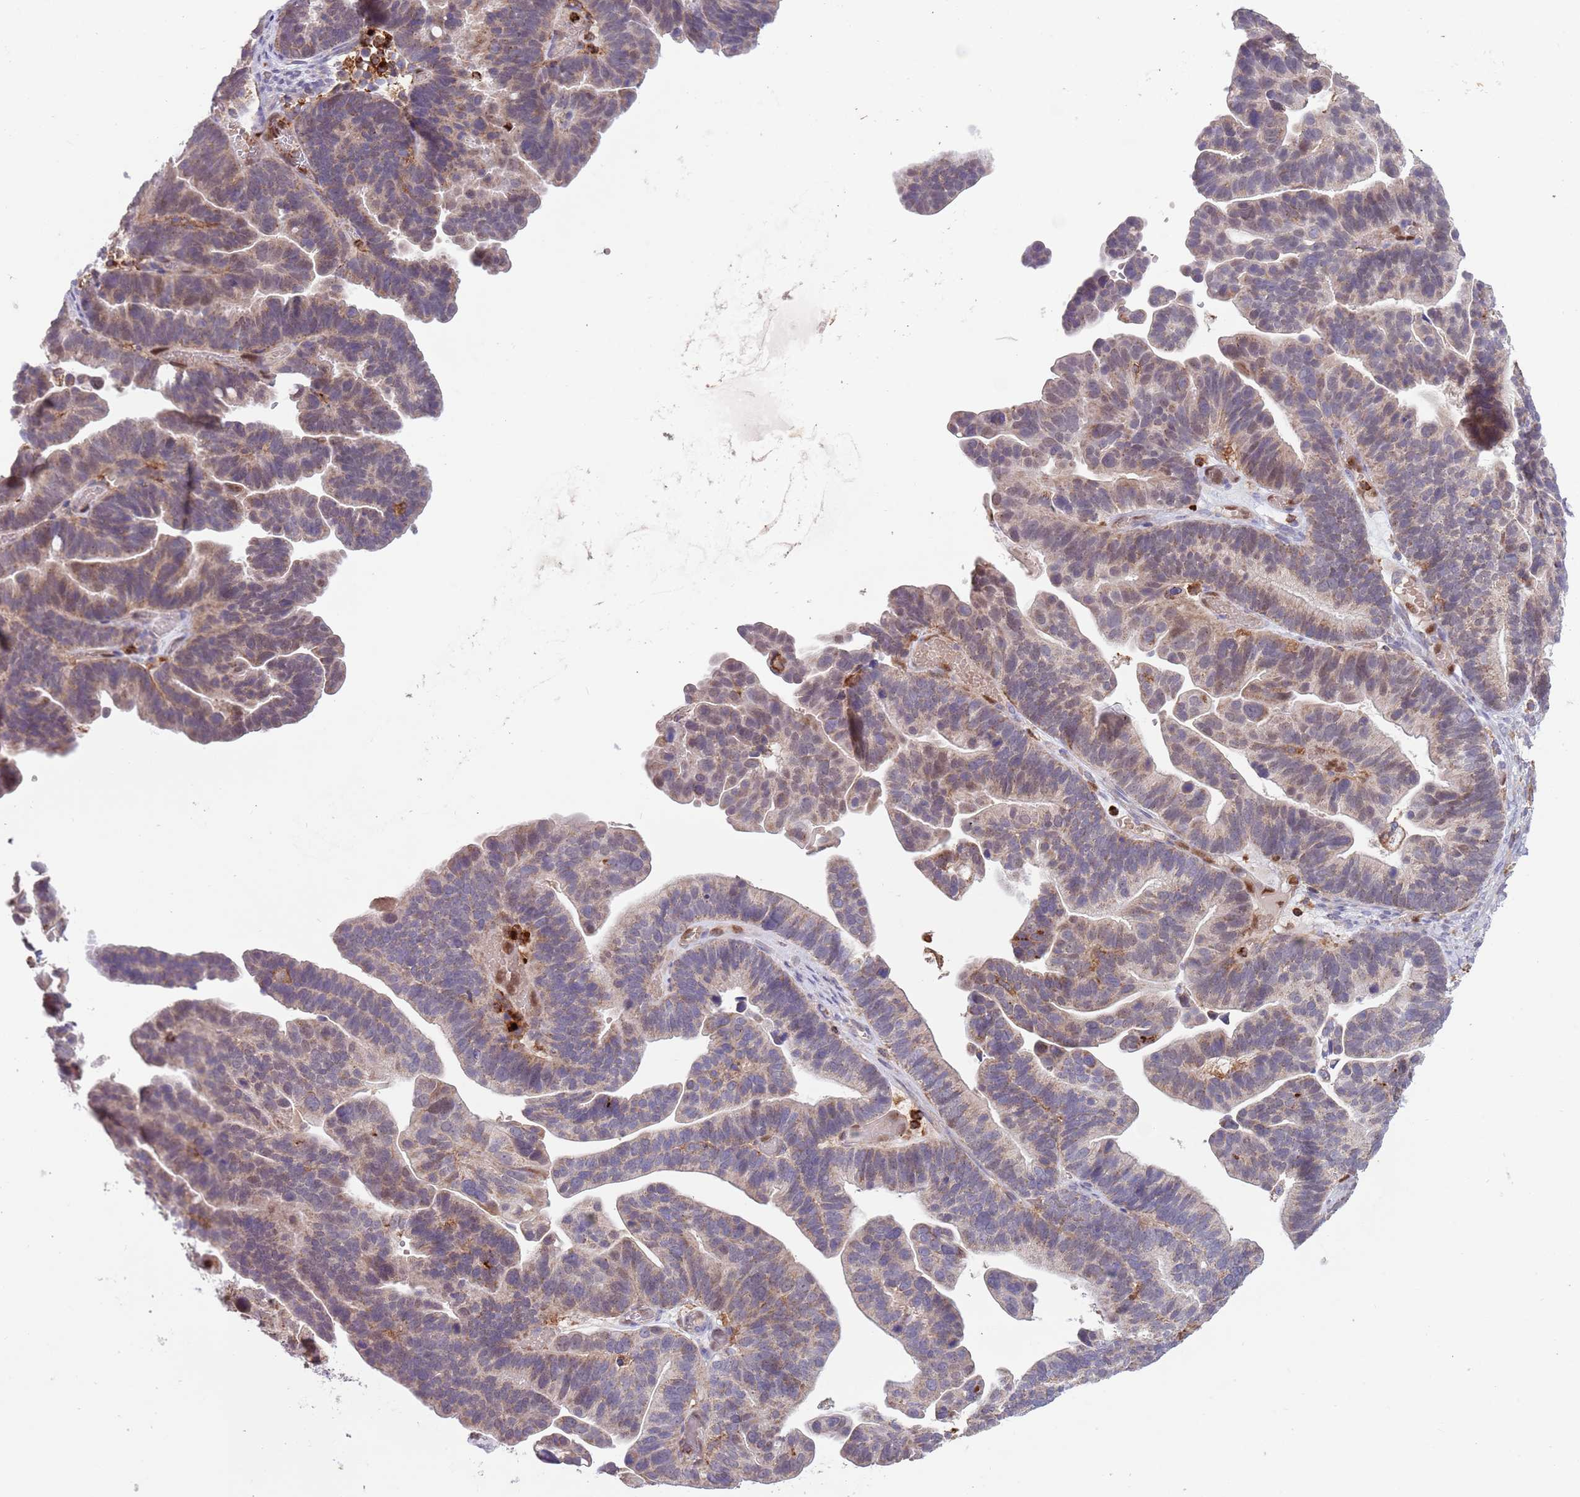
{"staining": {"intensity": "weak", "quantity": "<25%", "location": "nuclear"}, "tissue": "ovarian cancer", "cell_type": "Tumor cells", "image_type": "cancer", "snomed": [{"axis": "morphology", "description": "Cystadenocarcinoma, serous, NOS"}, {"axis": "topography", "description": "Ovary"}], "caption": "This is a photomicrograph of IHC staining of ovarian cancer (serous cystadenocarcinoma), which shows no expression in tumor cells.", "gene": "DDT", "patient": {"sex": "female", "age": 56}}